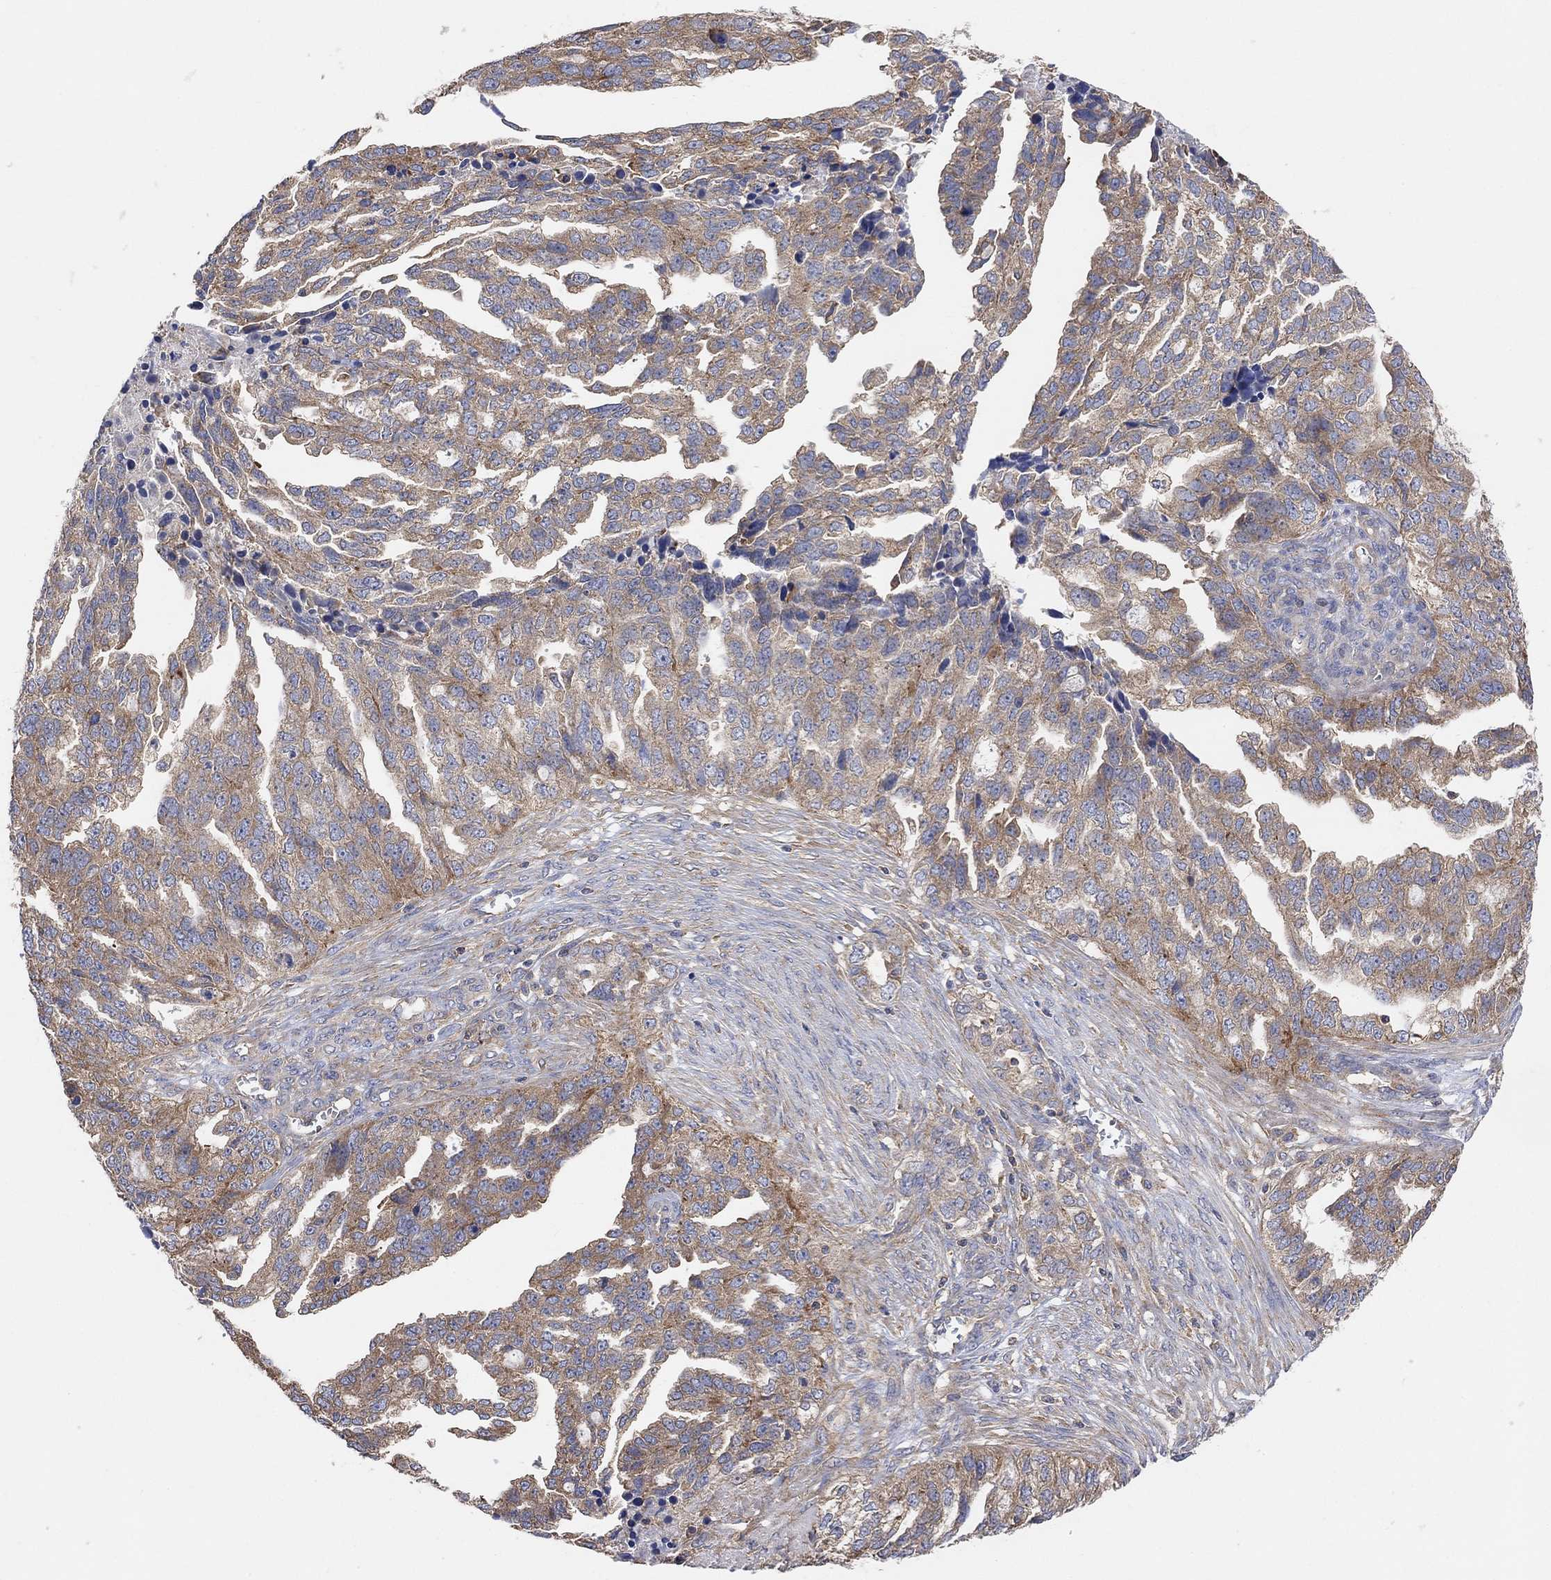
{"staining": {"intensity": "weak", "quantity": ">75%", "location": "cytoplasmic/membranous"}, "tissue": "ovarian cancer", "cell_type": "Tumor cells", "image_type": "cancer", "snomed": [{"axis": "morphology", "description": "Cystadenocarcinoma, serous, NOS"}, {"axis": "topography", "description": "Ovary"}], "caption": "Ovarian serous cystadenocarcinoma was stained to show a protein in brown. There is low levels of weak cytoplasmic/membranous positivity in approximately >75% of tumor cells.", "gene": "BLOC1S3", "patient": {"sex": "female", "age": 51}}